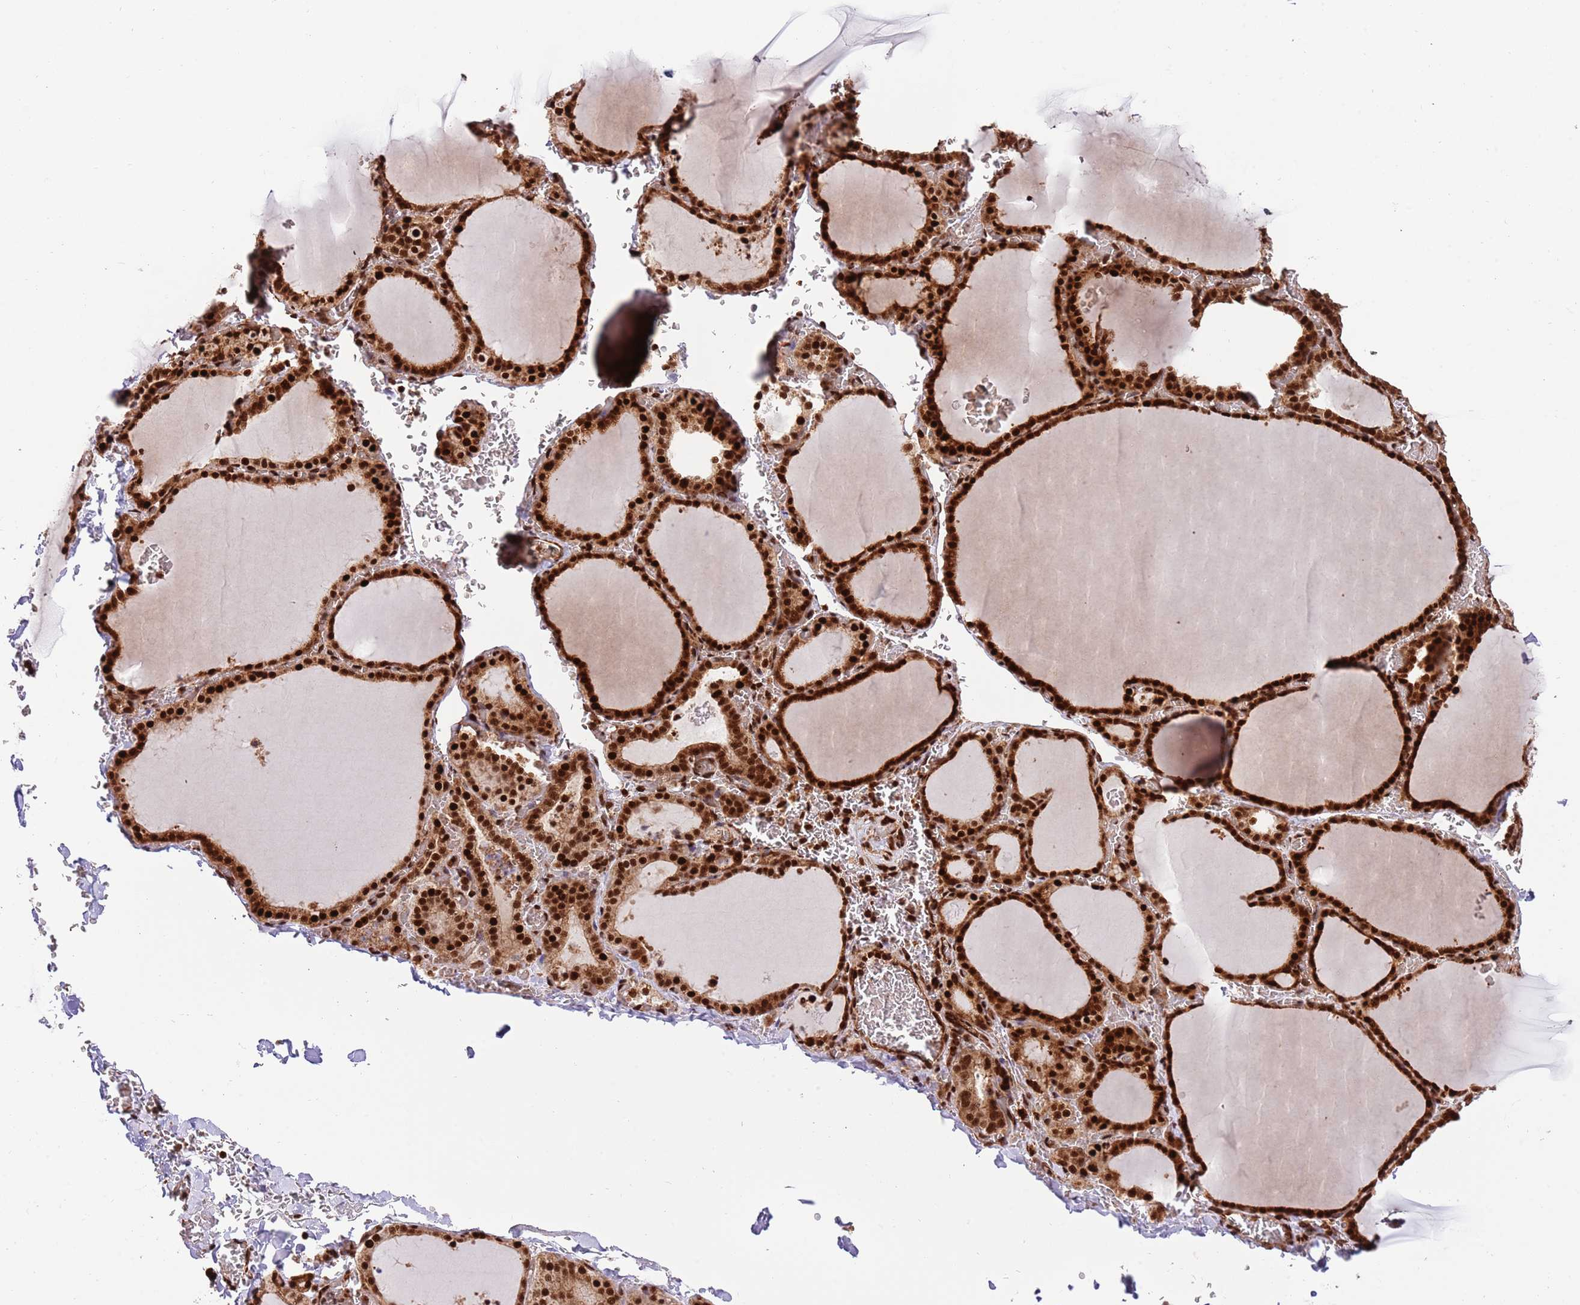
{"staining": {"intensity": "strong", "quantity": ">75%", "location": "cytoplasmic/membranous,nuclear"}, "tissue": "thyroid gland", "cell_type": "Glandular cells", "image_type": "normal", "snomed": [{"axis": "morphology", "description": "Normal tissue, NOS"}, {"axis": "topography", "description": "Thyroid gland"}], "caption": "This is a micrograph of IHC staining of unremarkable thyroid gland, which shows strong staining in the cytoplasmic/membranous,nuclear of glandular cells.", "gene": "RIF1", "patient": {"sex": "female", "age": 39}}